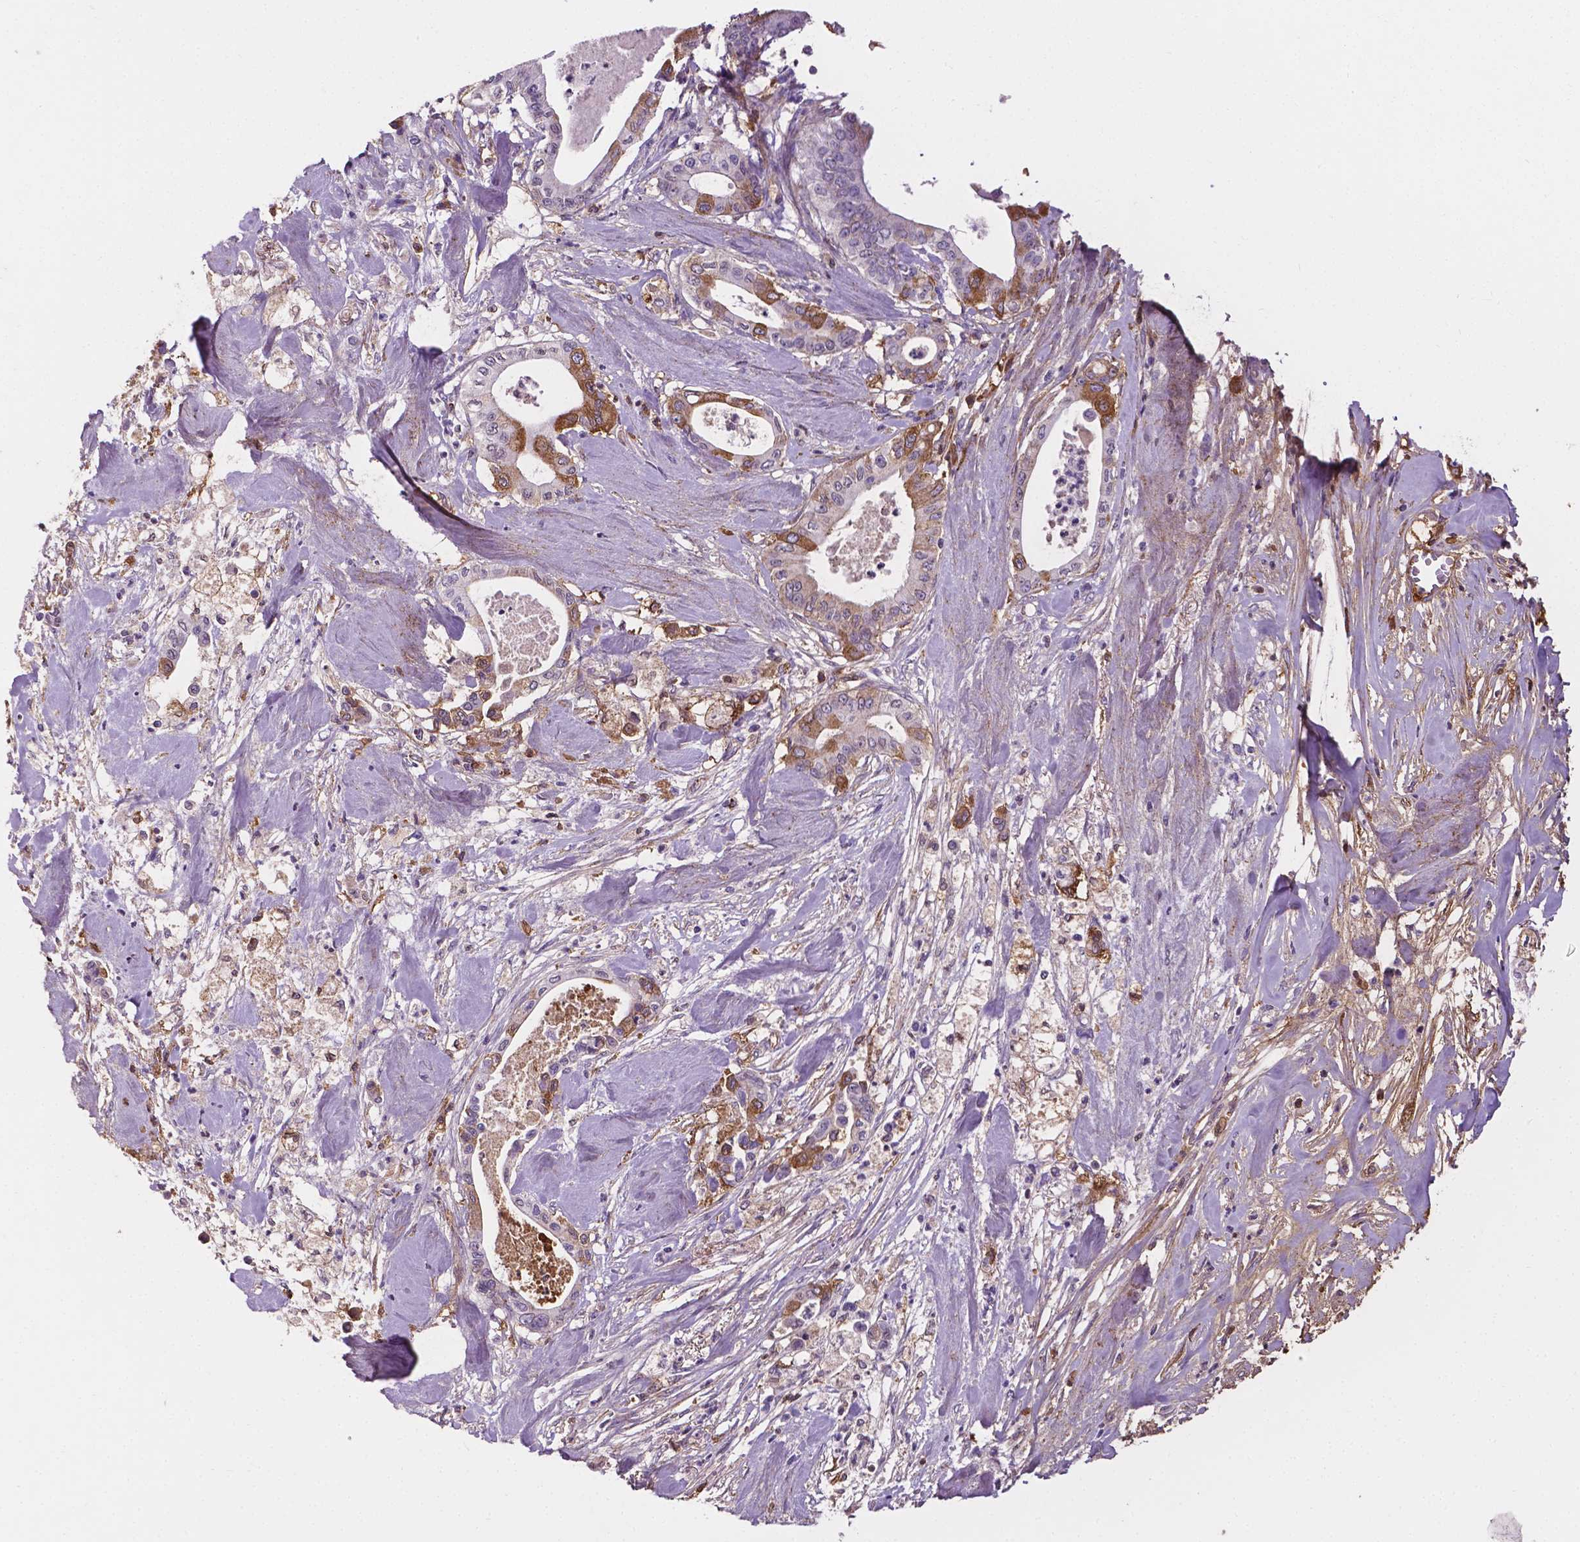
{"staining": {"intensity": "moderate", "quantity": "<25%", "location": "cytoplasmic/membranous"}, "tissue": "pancreatic cancer", "cell_type": "Tumor cells", "image_type": "cancer", "snomed": [{"axis": "morphology", "description": "Adenocarcinoma, NOS"}, {"axis": "topography", "description": "Pancreas"}], "caption": "A photomicrograph showing moderate cytoplasmic/membranous expression in about <25% of tumor cells in pancreatic adenocarcinoma, as visualized by brown immunohistochemical staining.", "gene": "APOE", "patient": {"sex": "male", "age": 71}}